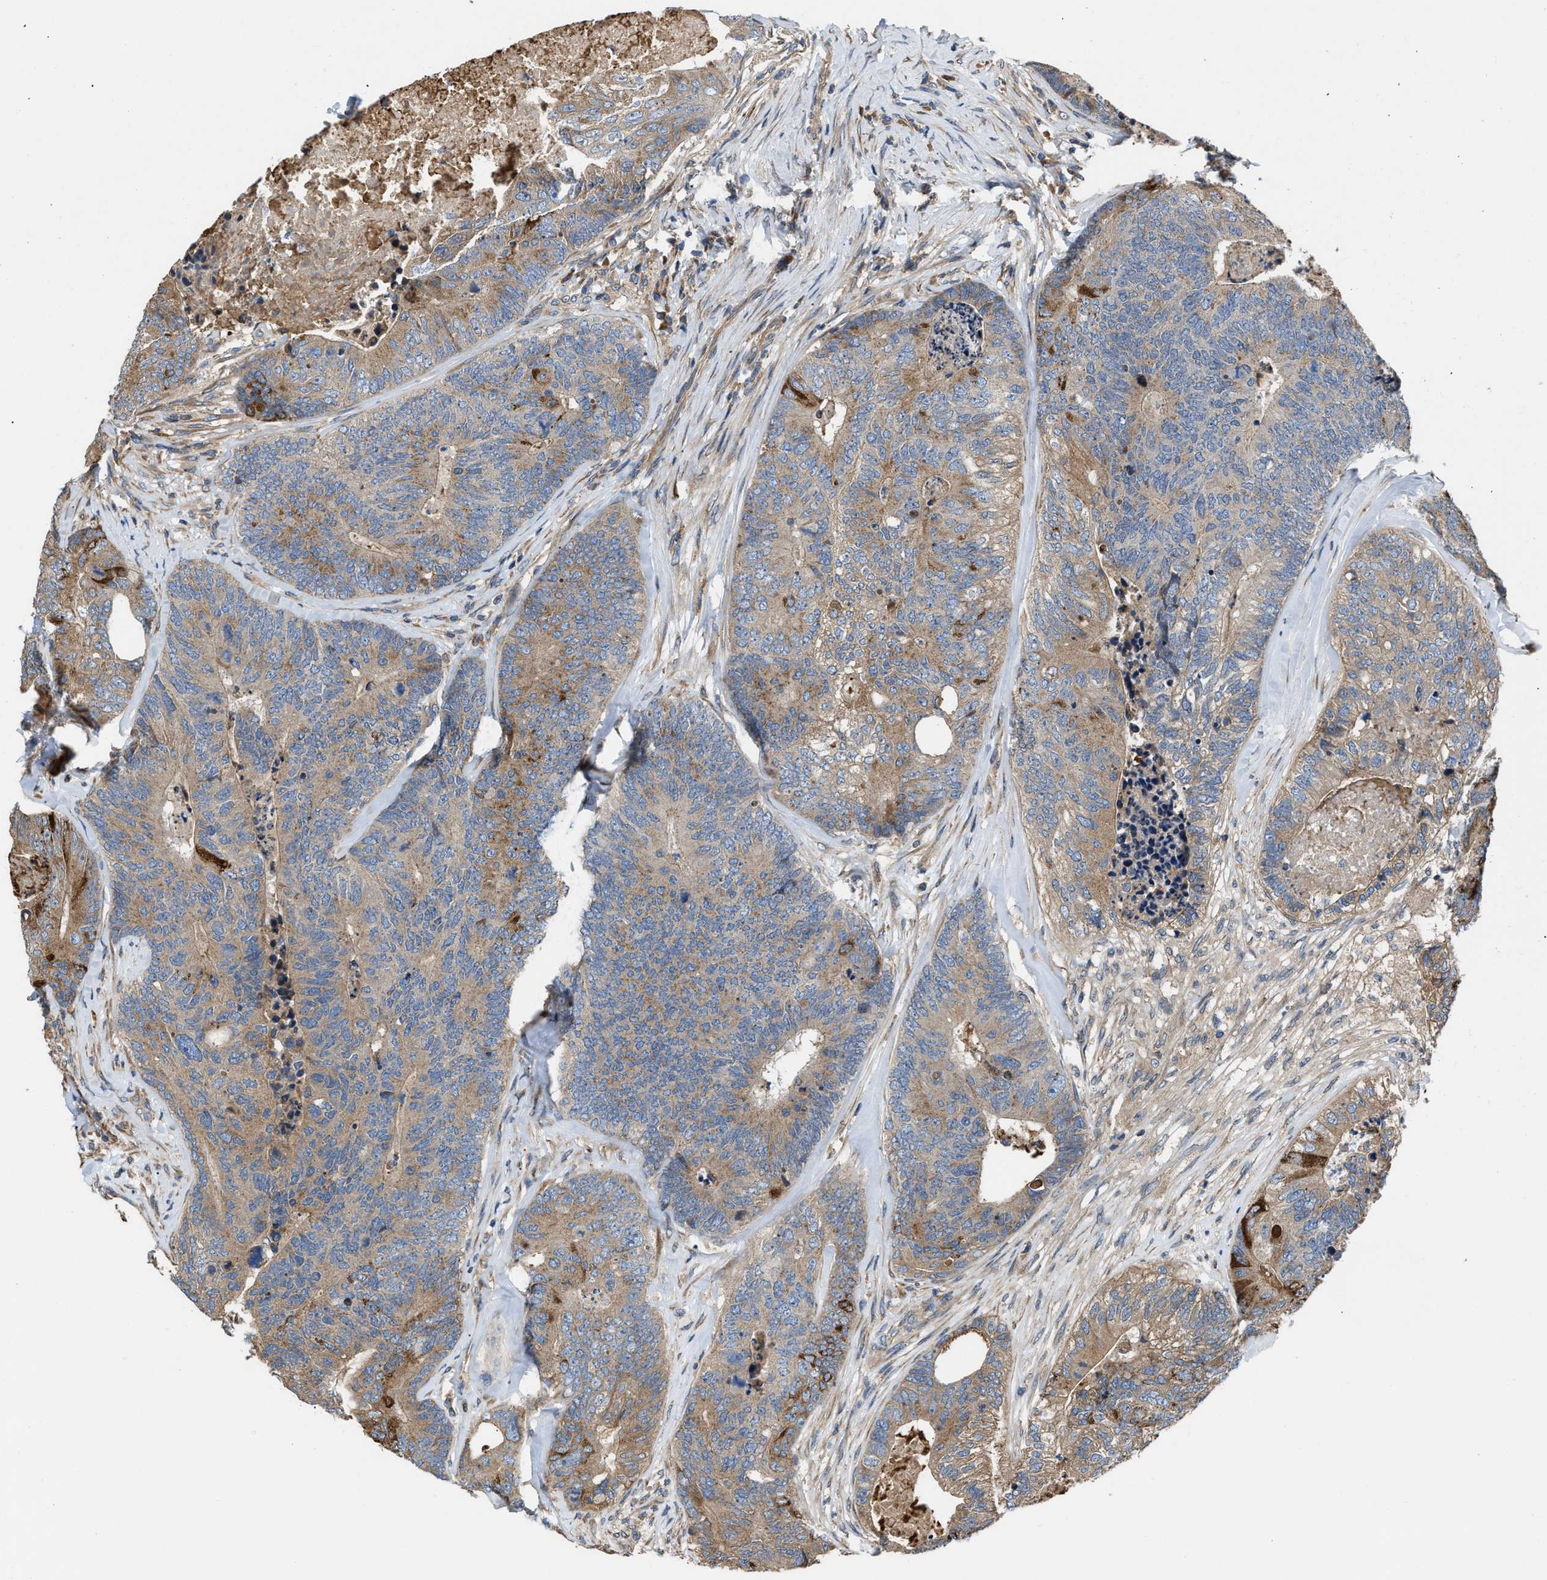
{"staining": {"intensity": "moderate", "quantity": ">75%", "location": "cytoplasmic/membranous"}, "tissue": "colorectal cancer", "cell_type": "Tumor cells", "image_type": "cancer", "snomed": [{"axis": "morphology", "description": "Adenocarcinoma, NOS"}, {"axis": "topography", "description": "Colon"}], "caption": "Immunohistochemistry (IHC) histopathology image of human colorectal cancer stained for a protein (brown), which shows medium levels of moderate cytoplasmic/membranous staining in about >75% of tumor cells.", "gene": "CEP128", "patient": {"sex": "female", "age": 67}}